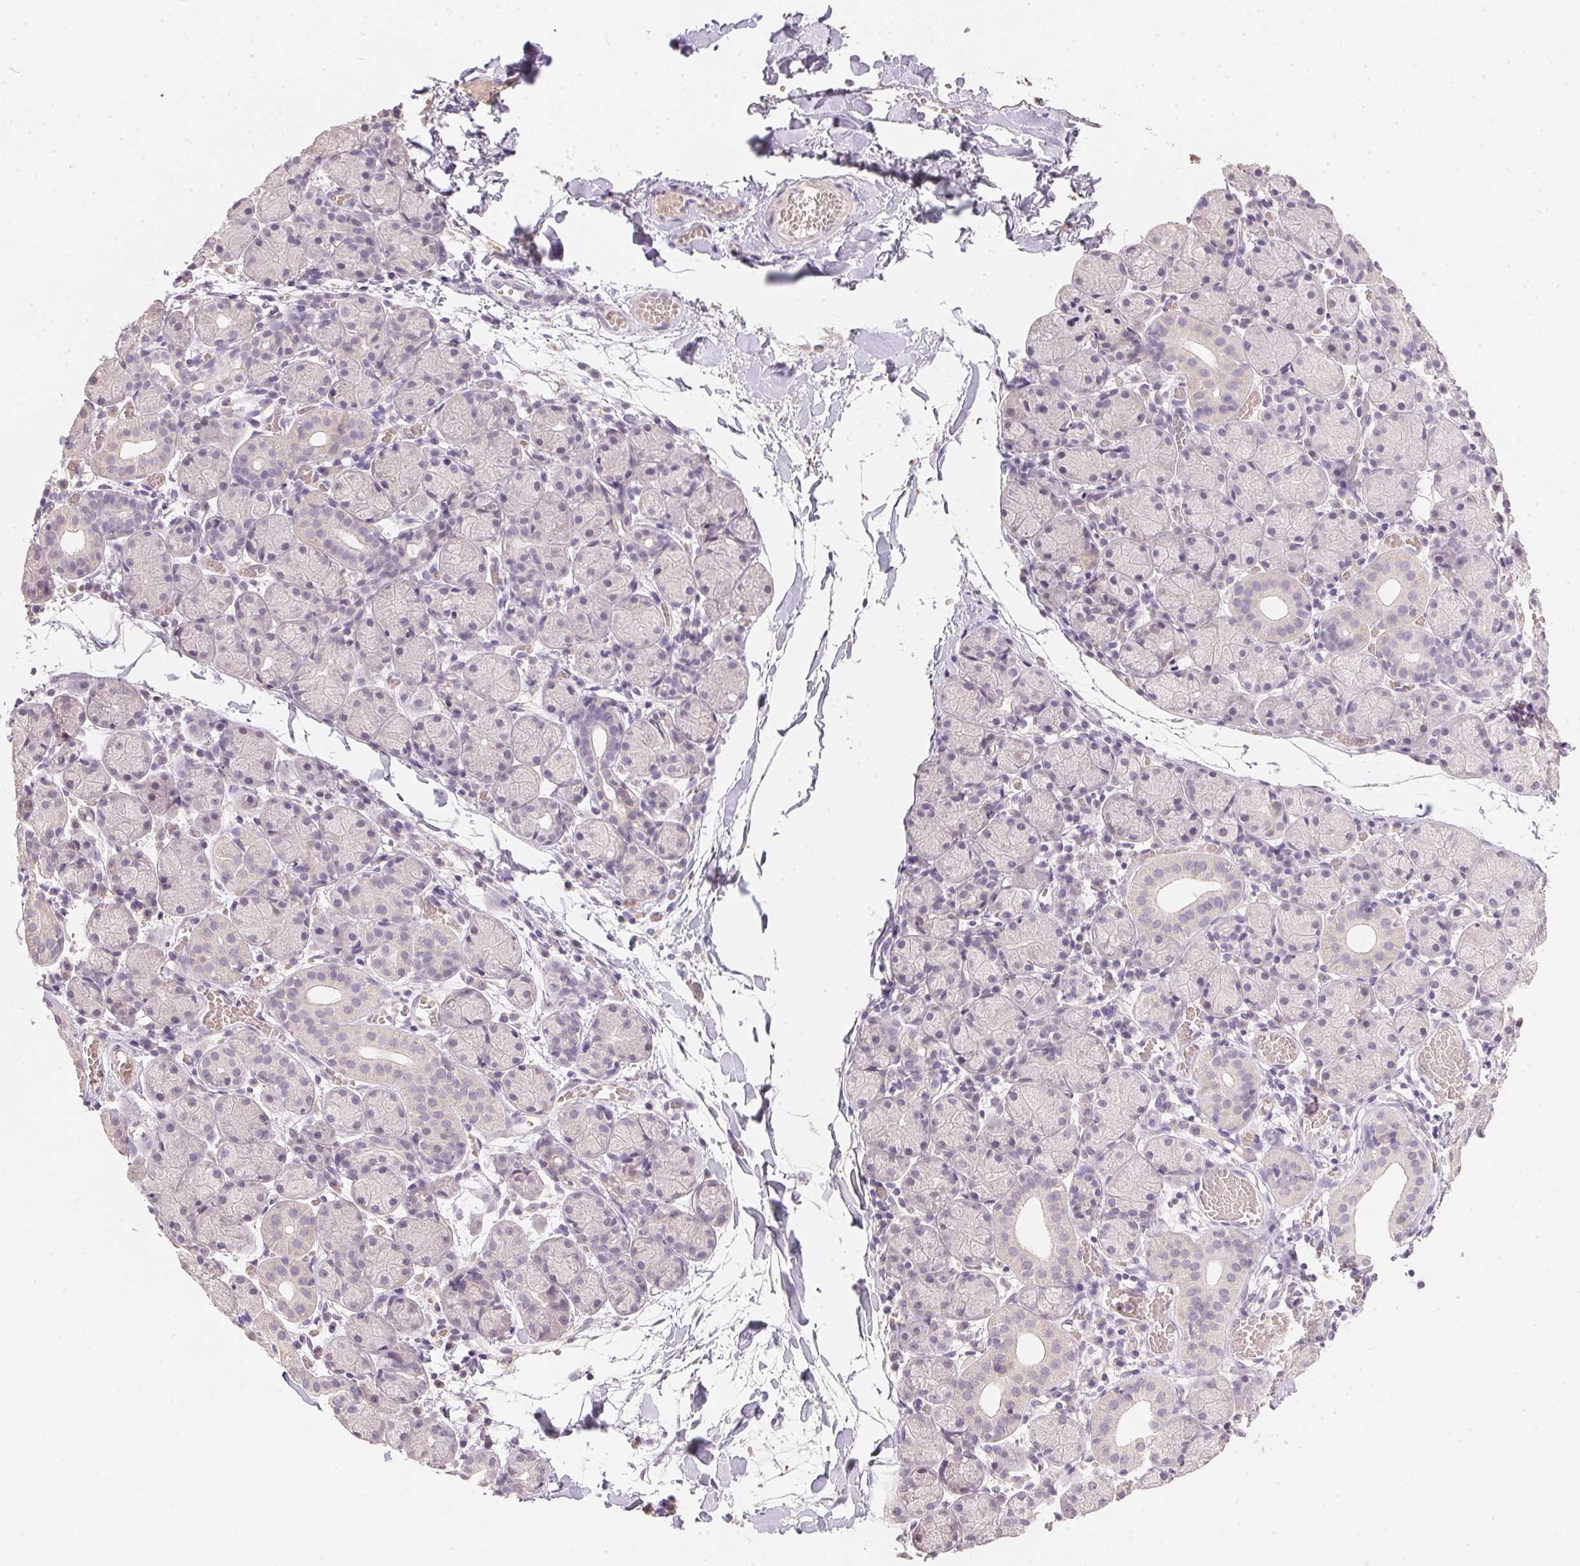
{"staining": {"intensity": "weak", "quantity": "<25%", "location": "cytoplasmic/membranous"}, "tissue": "salivary gland", "cell_type": "Glandular cells", "image_type": "normal", "snomed": [{"axis": "morphology", "description": "Normal tissue, NOS"}, {"axis": "topography", "description": "Salivary gland"}], "caption": "Immunohistochemistry (IHC) image of benign salivary gland: human salivary gland stained with DAB reveals no significant protein positivity in glandular cells. Nuclei are stained in blue.", "gene": "DHCR24", "patient": {"sex": "female", "age": 24}}